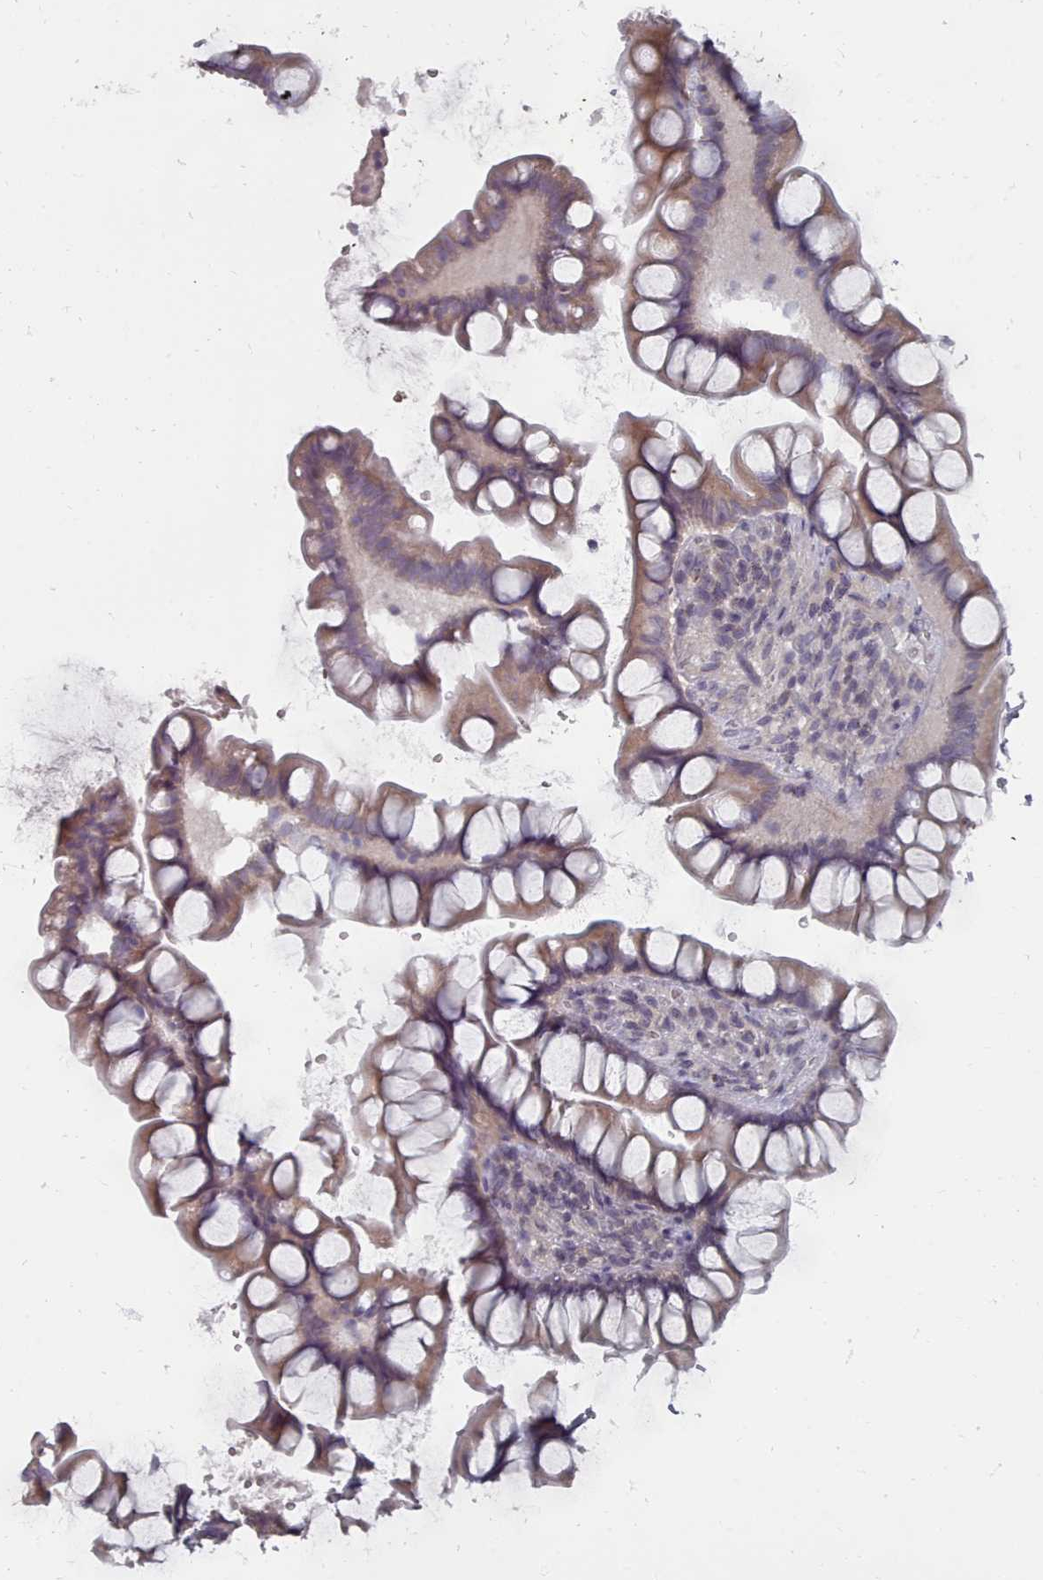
{"staining": {"intensity": "moderate", "quantity": ">75%", "location": "cytoplasmic/membranous"}, "tissue": "small intestine", "cell_type": "Glandular cells", "image_type": "normal", "snomed": [{"axis": "morphology", "description": "Normal tissue, NOS"}, {"axis": "topography", "description": "Small intestine"}], "caption": "Moderate cytoplasmic/membranous protein staining is appreciated in approximately >75% of glandular cells in small intestine. The protein of interest is shown in brown color, while the nuclei are stained blue.", "gene": "ACKR3", "patient": {"sex": "male", "age": 70}}